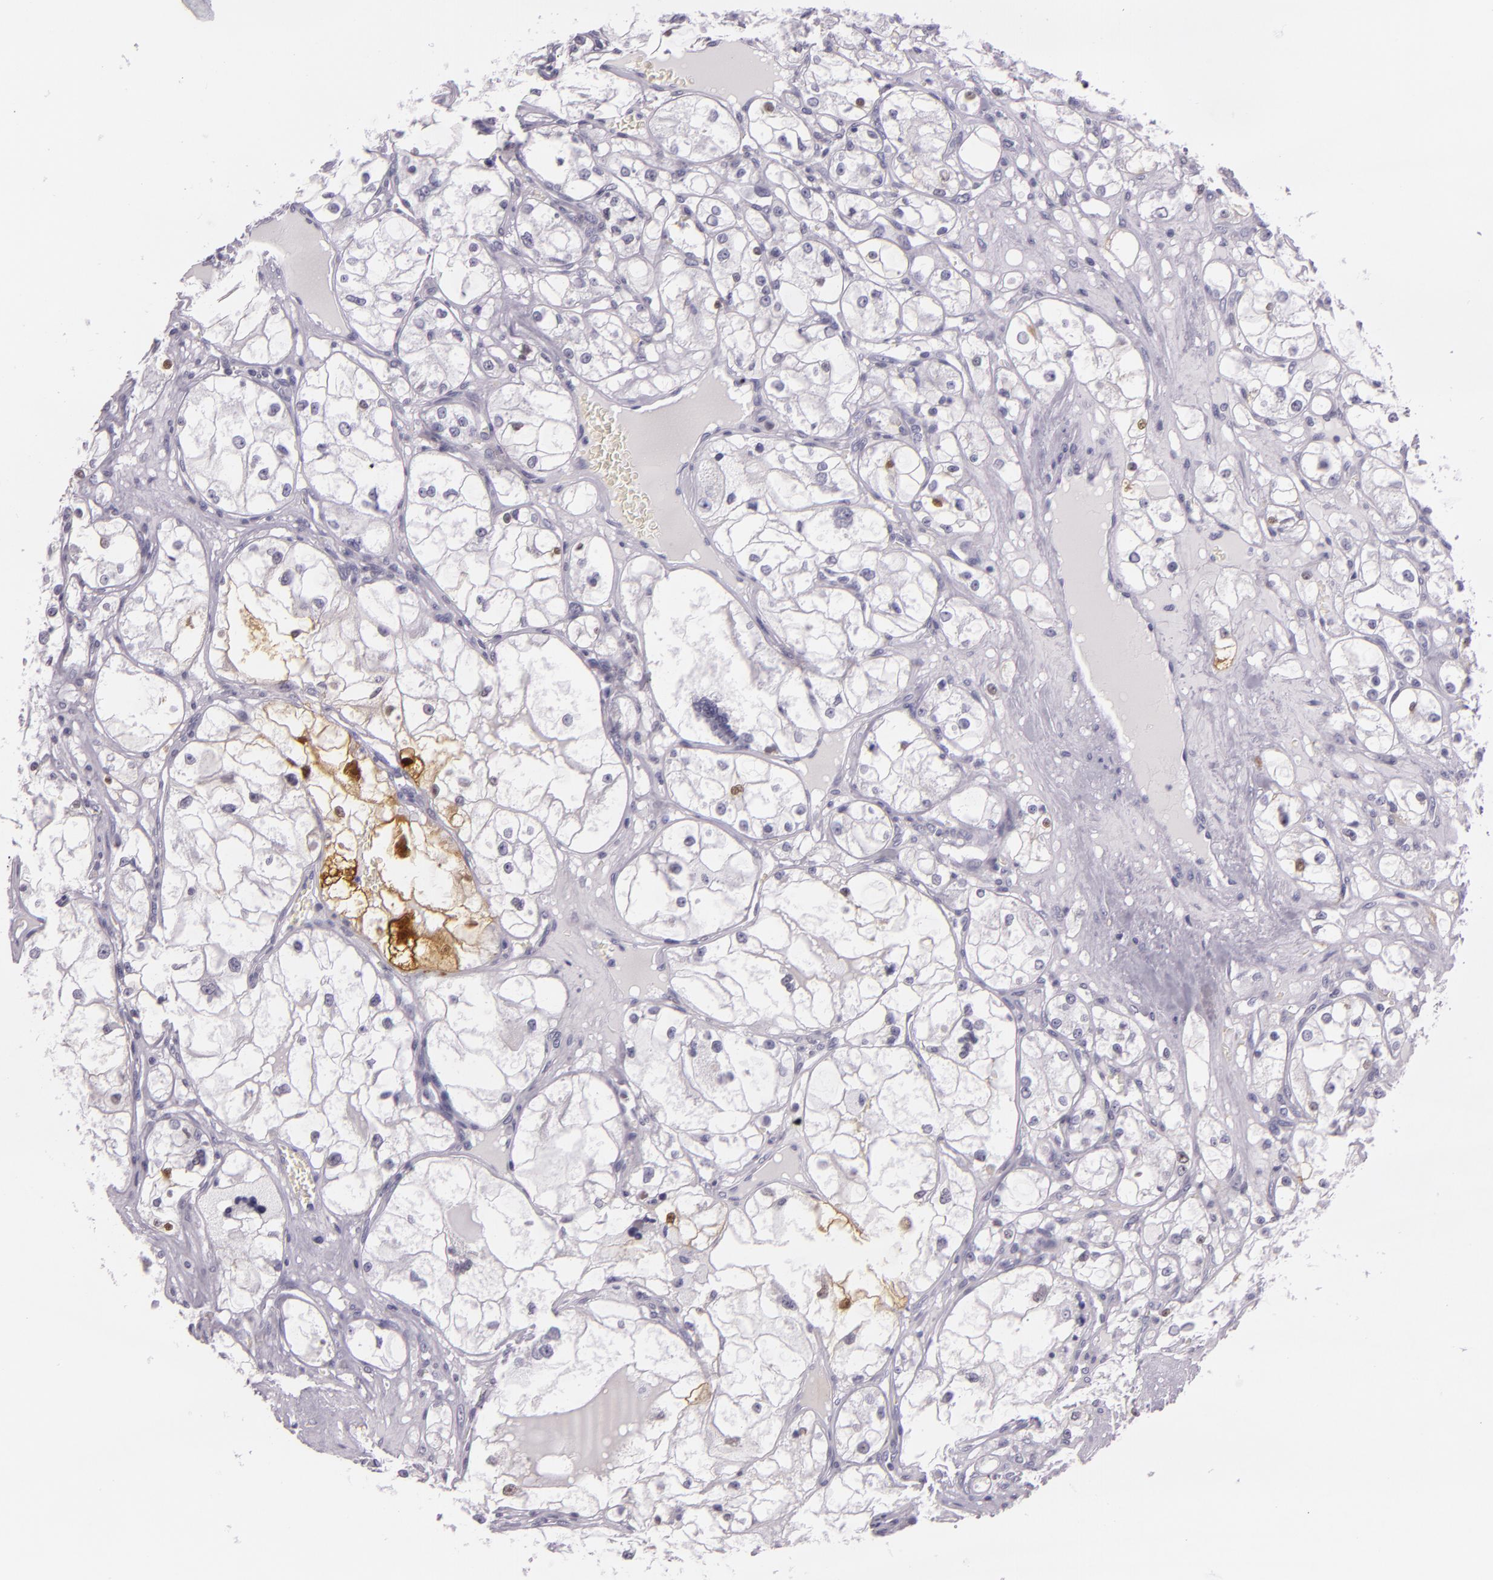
{"staining": {"intensity": "moderate", "quantity": "<25%", "location": "nuclear"}, "tissue": "renal cancer", "cell_type": "Tumor cells", "image_type": "cancer", "snomed": [{"axis": "morphology", "description": "Adenocarcinoma, NOS"}, {"axis": "topography", "description": "Kidney"}], "caption": "Immunohistochemical staining of human renal adenocarcinoma displays moderate nuclear protein staining in approximately <25% of tumor cells.", "gene": "MT1A", "patient": {"sex": "male", "age": 61}}